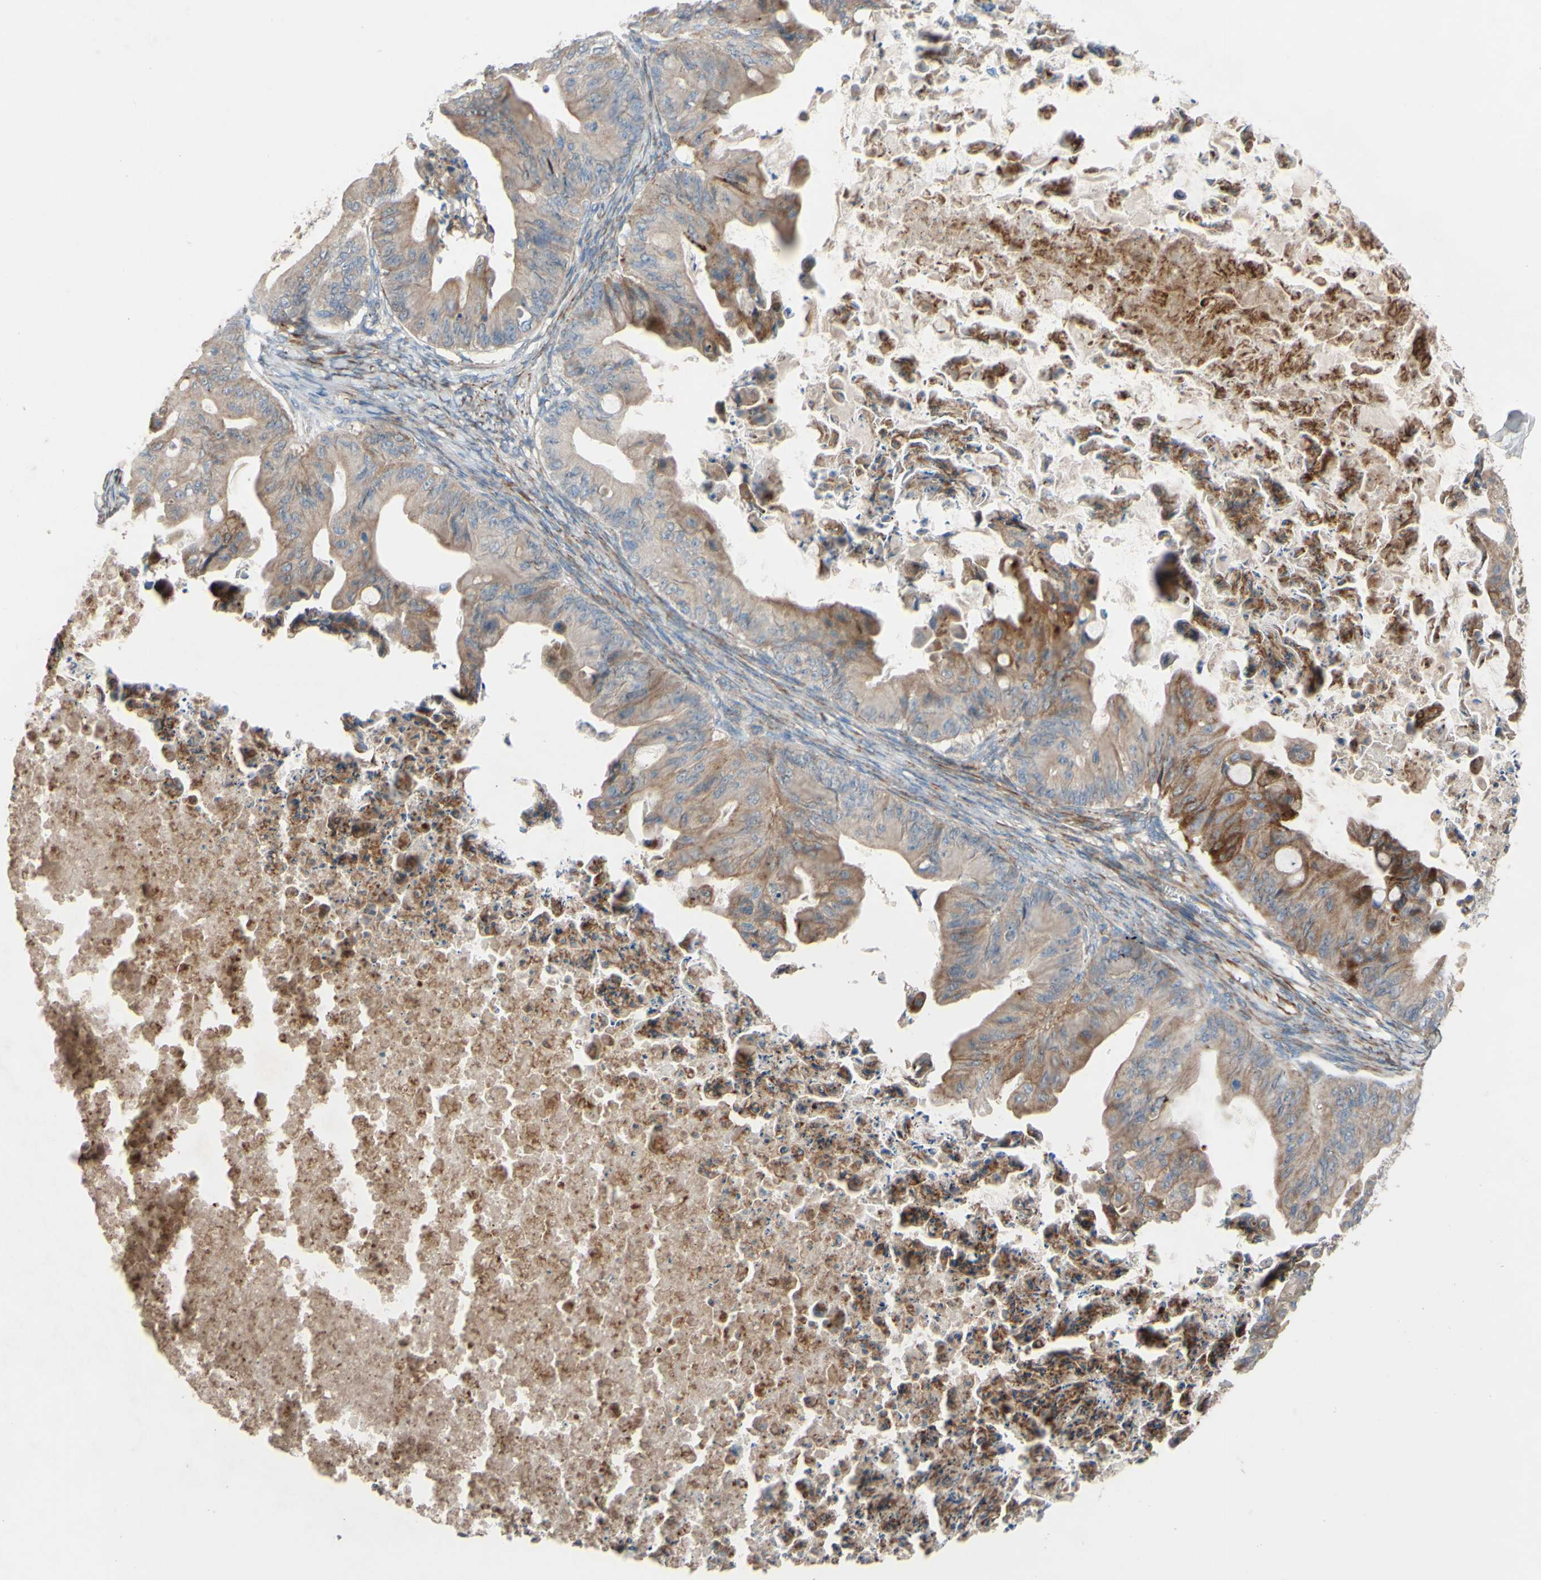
{"staining": {"intensity": "moderate", "quantity": ">75%", "location": "cytoplasmic/membranous"}, "tissue": "ovarian cancer", "cell_type": "Tumor cells", "image_type": "cancer", "snomed": [{"axis": "morphology", "description": "Cystadenocarcinoma, mucinous, NOS"}, {"axis": "topography", "description": "Ovary"}], "caption": "Tumor cells exhibit medium levels of moderate cytoplasmic/membranous positivity in approximately >75% of cells in human mucinous cystadenocarcinoma (ovarian).", "gene": "CDCP1", "patient": {"sex": "female", "age": 37}}